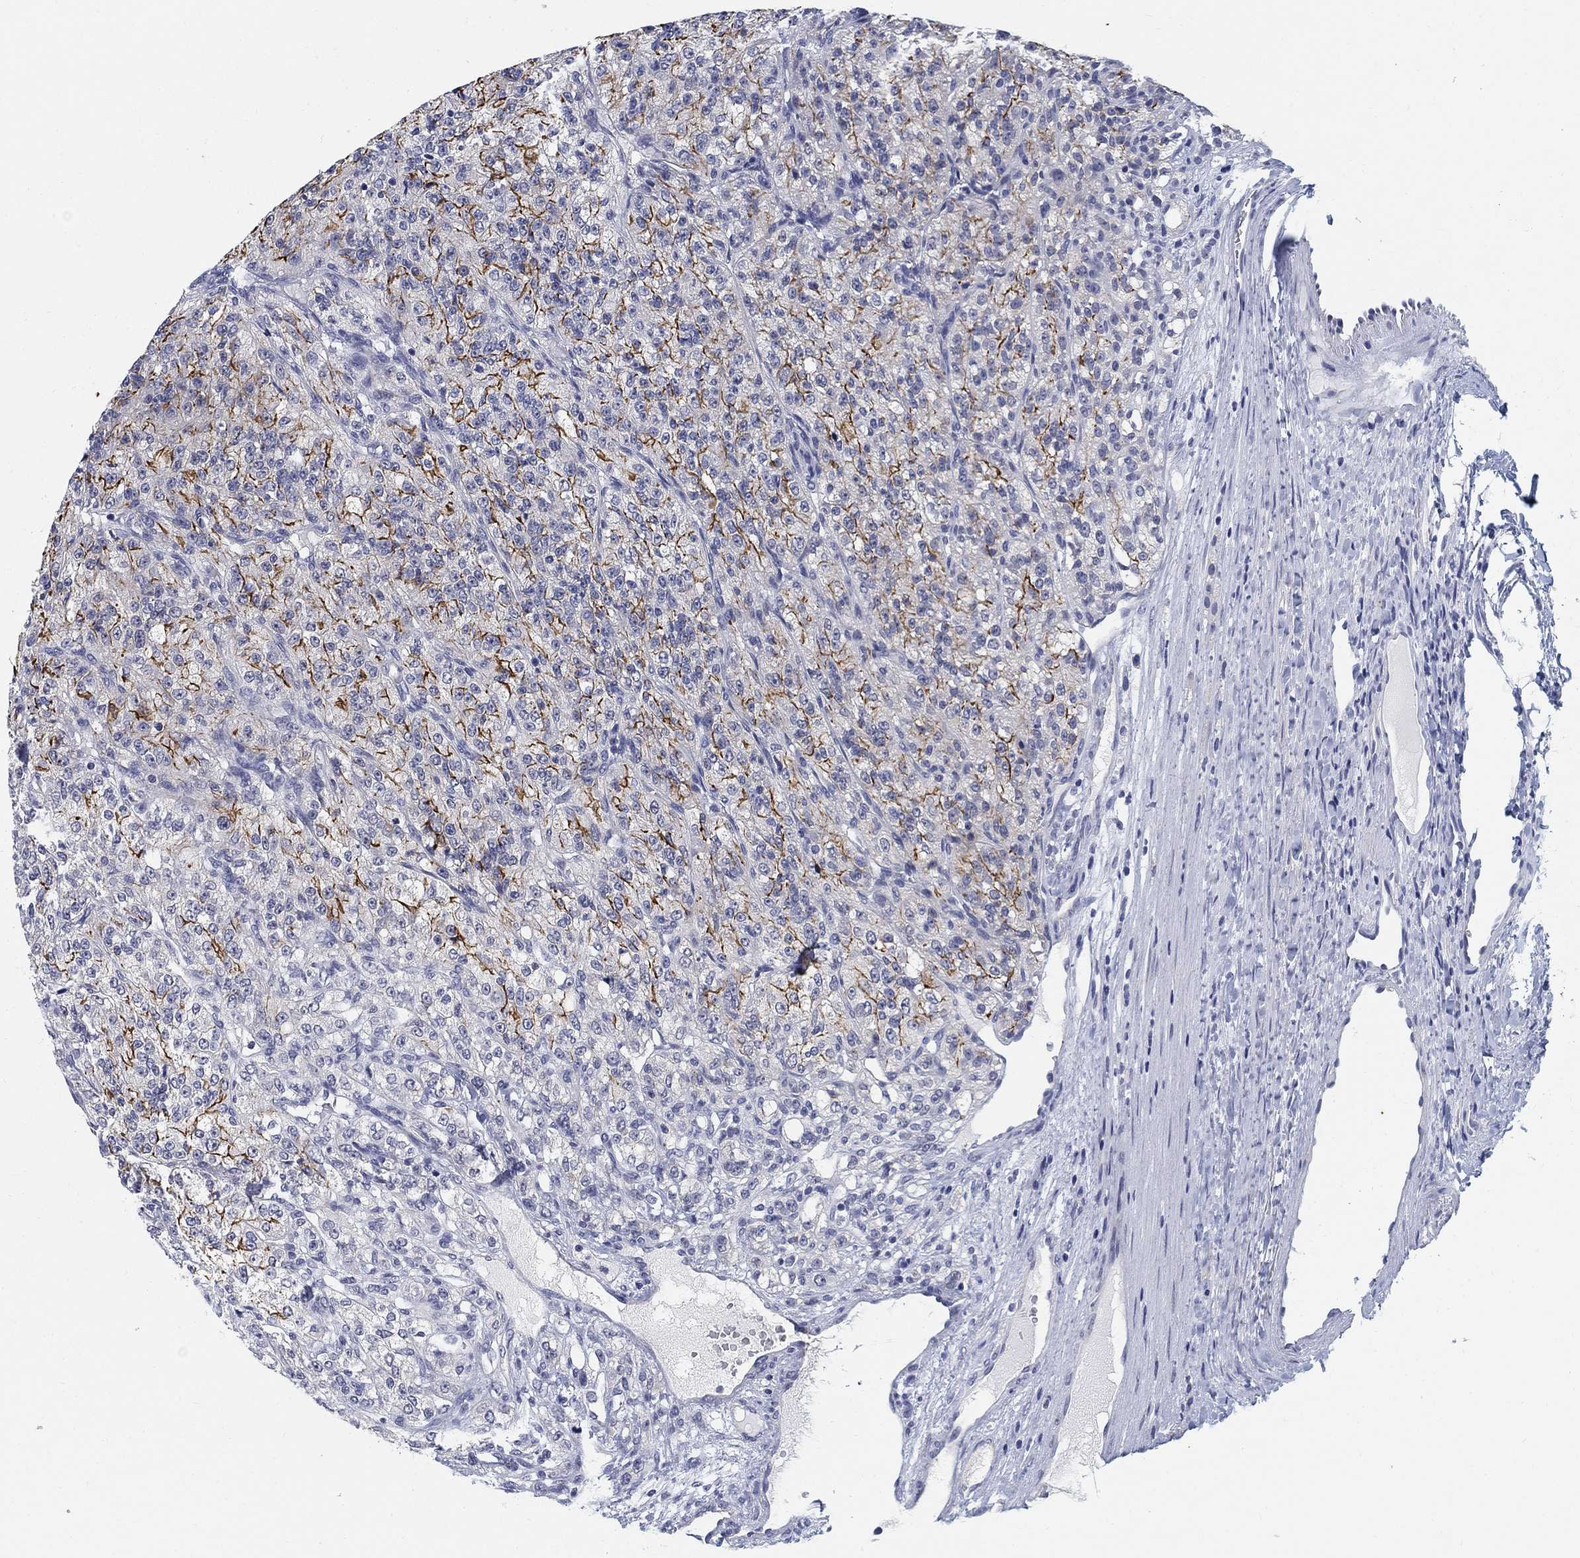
{"staining": {"intensity": "strong", "quantity": "25%-75%", "location": "cytoplasmic/membranous"}, "tissue": "renal cancer", "cell_type": "Tumor cells", "image_type": "cancer", "snomed": [{"axis": "morphology", "description": "Adenocarcinoma, NOS"}, {"axis": "topography", "description": "Kidney"}], "caption": "Renal cancer (adenocarcinoma) was stained to show a protein in brown. There is high levels of strong cytoplasmic/membranous expression in approximately 25%-75% of tumor cells. The protein of interest is shown in brown color, while the nuclei are stained blue.", "gene": "CLUL1", "patient": {"sex": "female", "age": 63}}